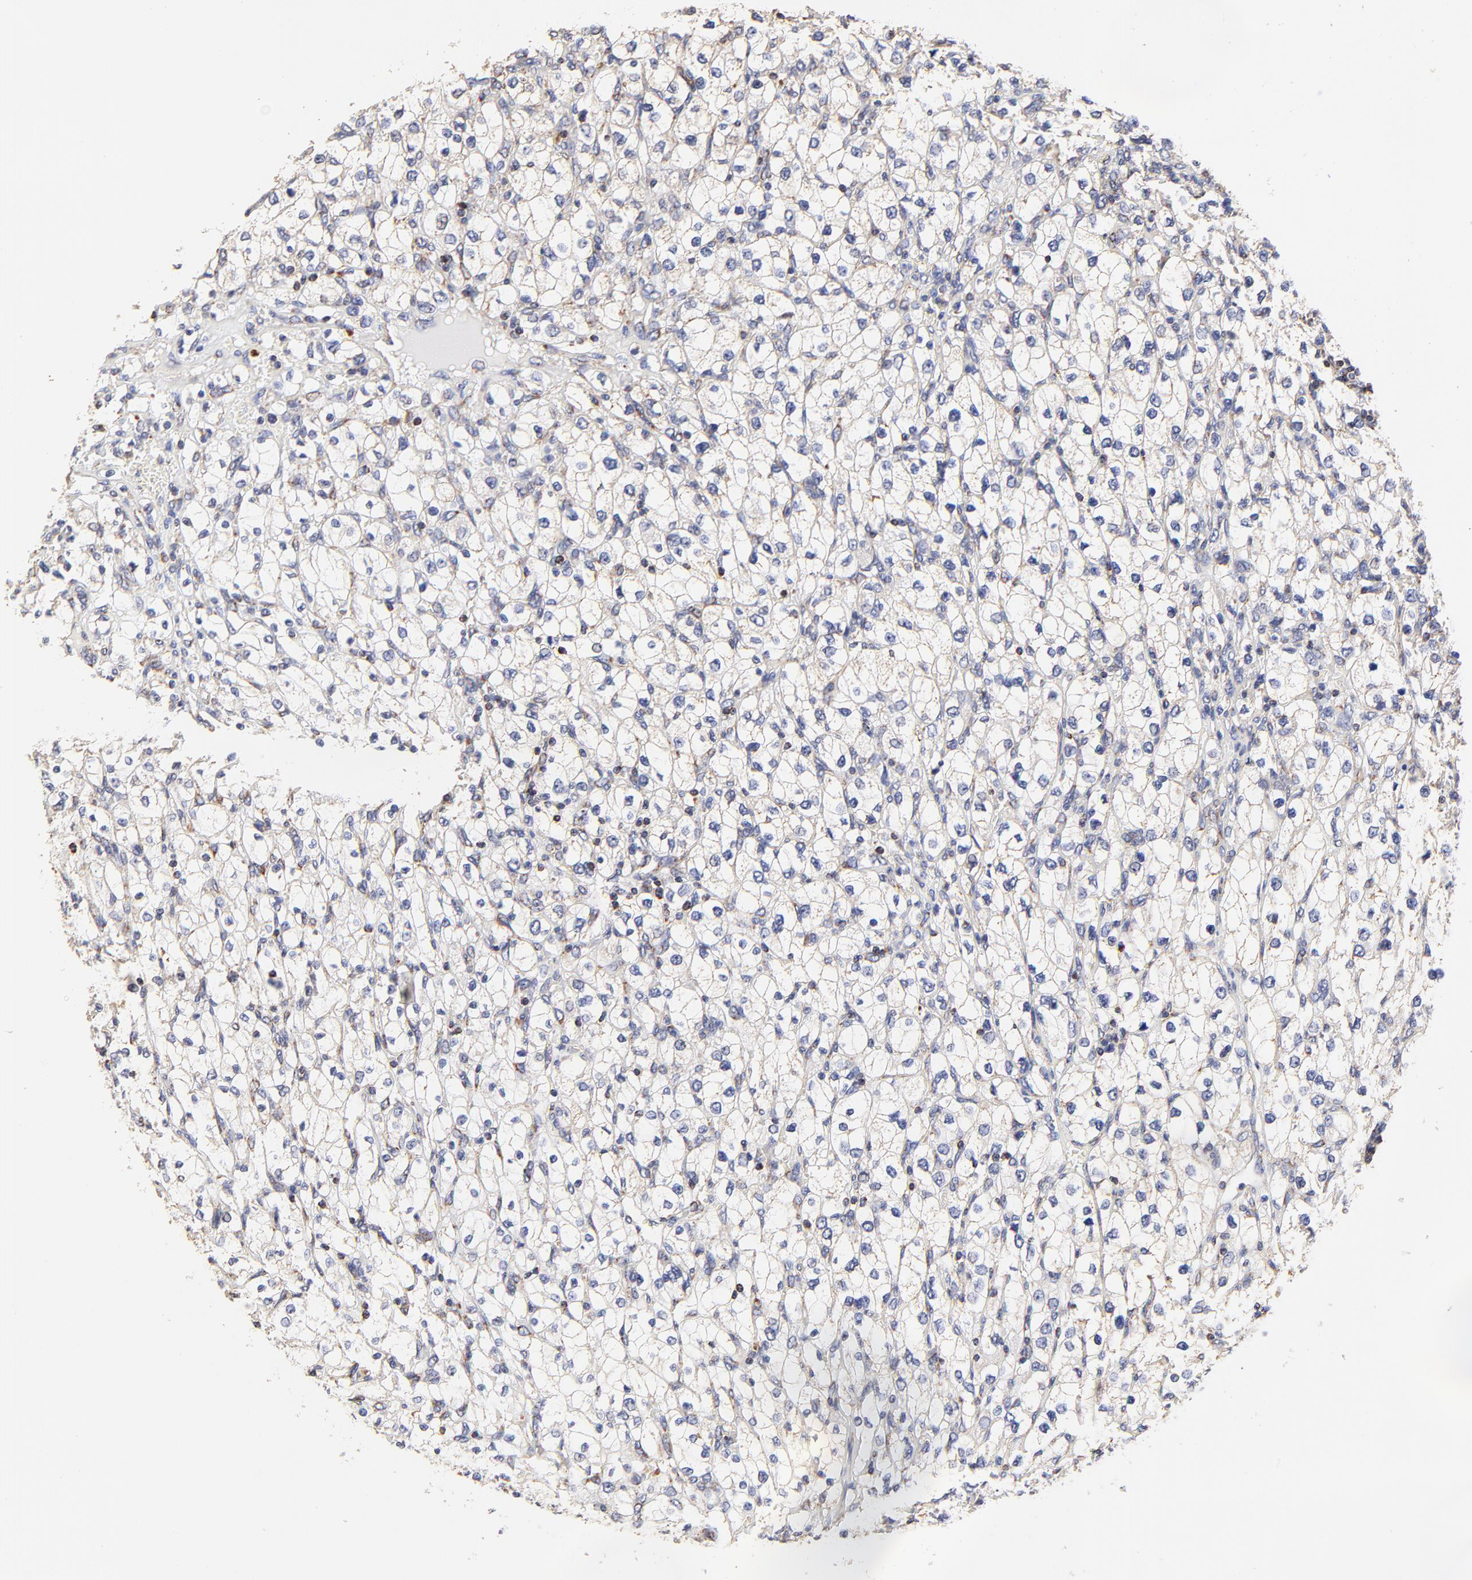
{"staining": {"intensity": "weak", "quantity": "<25%", "location": "cytoplasmic/membranous"}, "tissue": "renal cancer", "cell_type": "Tumor cells", "image_type": "cancer", "snomed": [{"axis": "morphology", "description": "Adenocarcinoma, NOS"}, {"axis": "topography", "description": "Kidney"}], "caption": "This is an immunohistochemistry image of human renal cancer (adenocarcinoma). There is no positivity in tumor cells.", "gene": "SSBP1", "patient": {"sex": "female", "age": 62}}